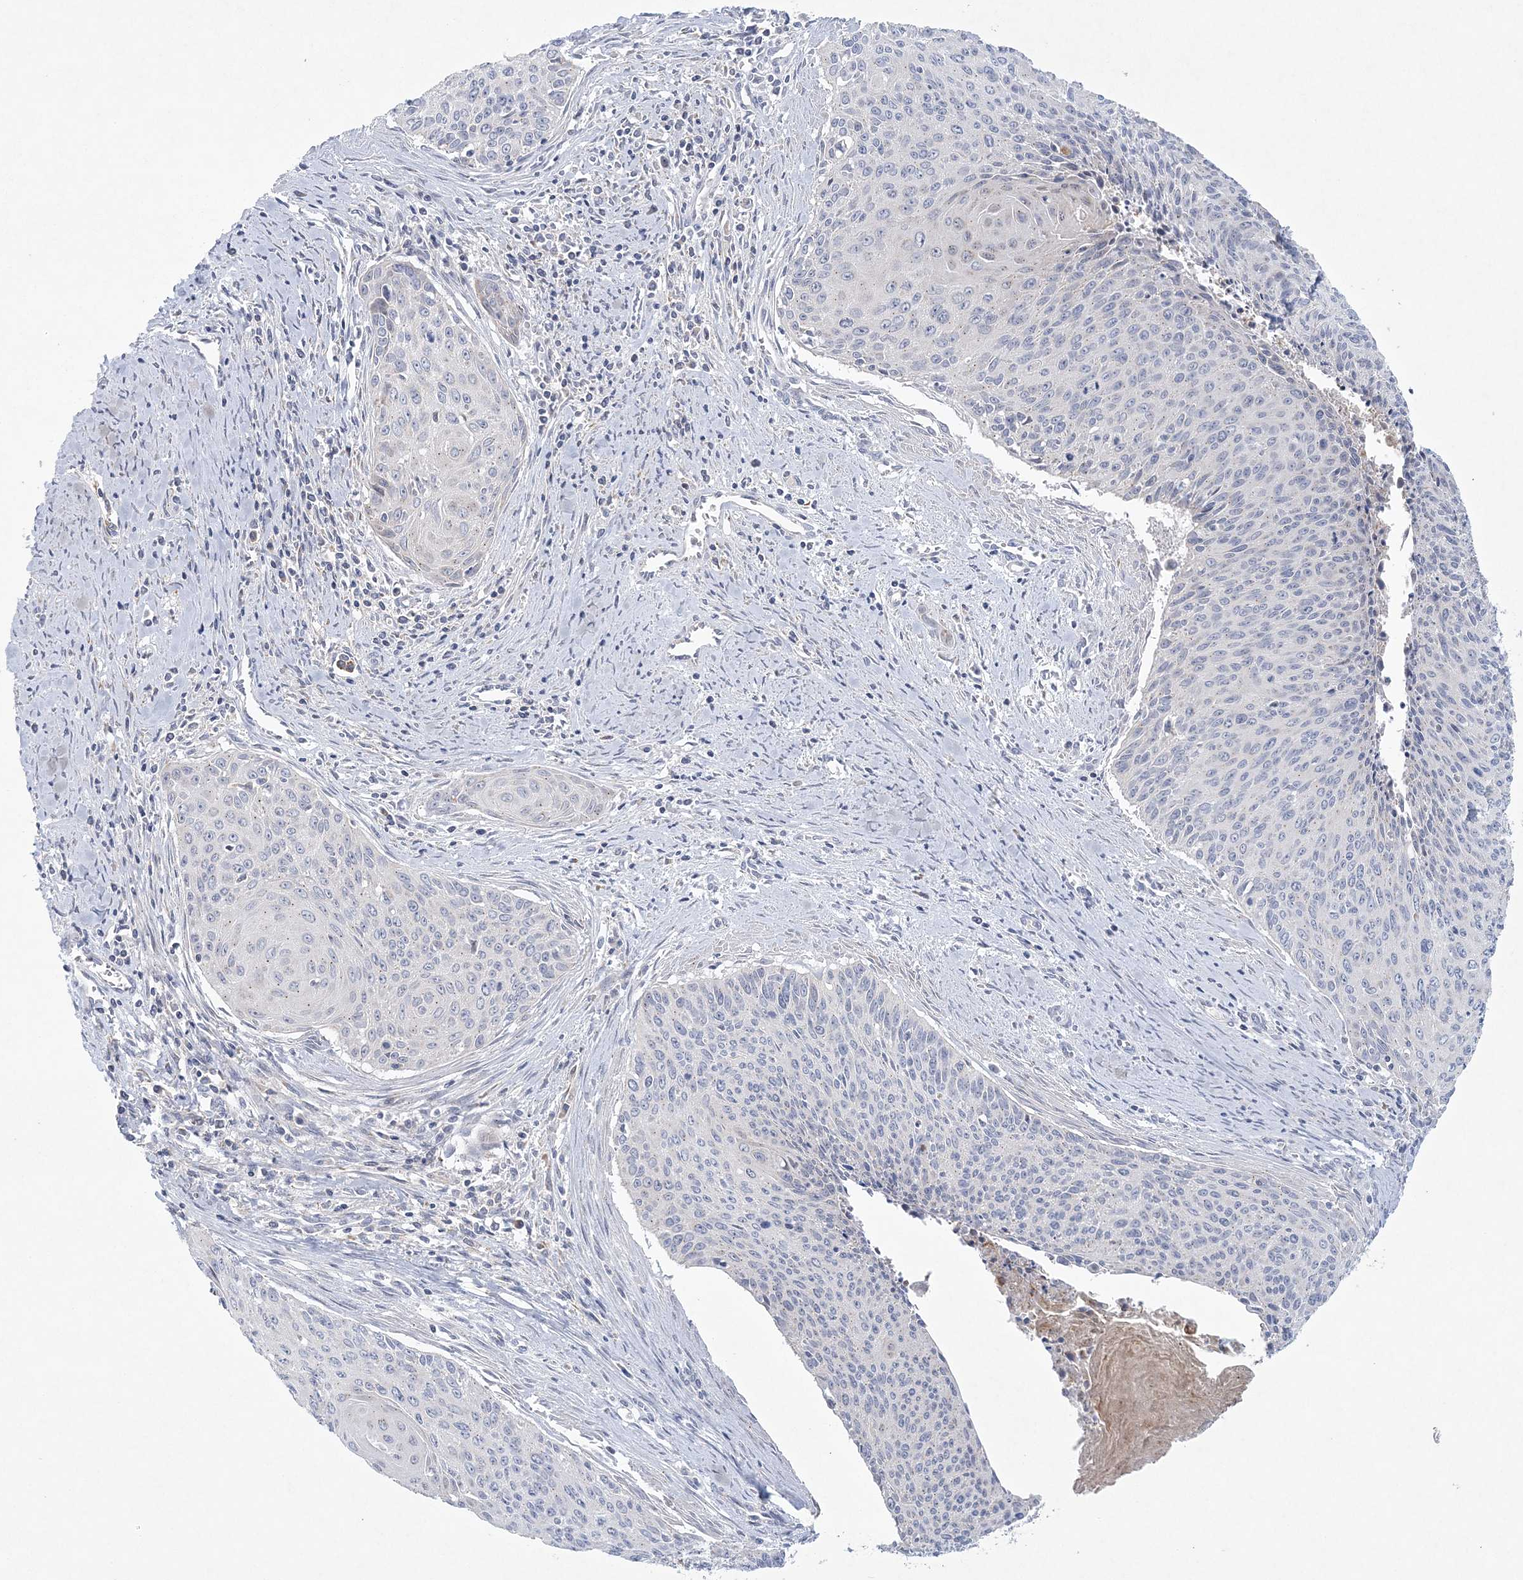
{"staining": {"intensity": "negative", "quantity": "none", "location": "none"}, "tissue": "cervical cancer", "cell_type": "Tumor cells", "image_type": "cancer", "snomed": [{"axis": "morphology", "description": "Squamous cell carcinoma, NOS"}, {"axis": "topography", "description": "Cervix"}], "caption": "Histopathology image shows no protein expression in tumor cells of cervical squamous cell carcinoma tissue.", "gene": "NIPAL1", "patient": {"sex": "female", "age": 55}}